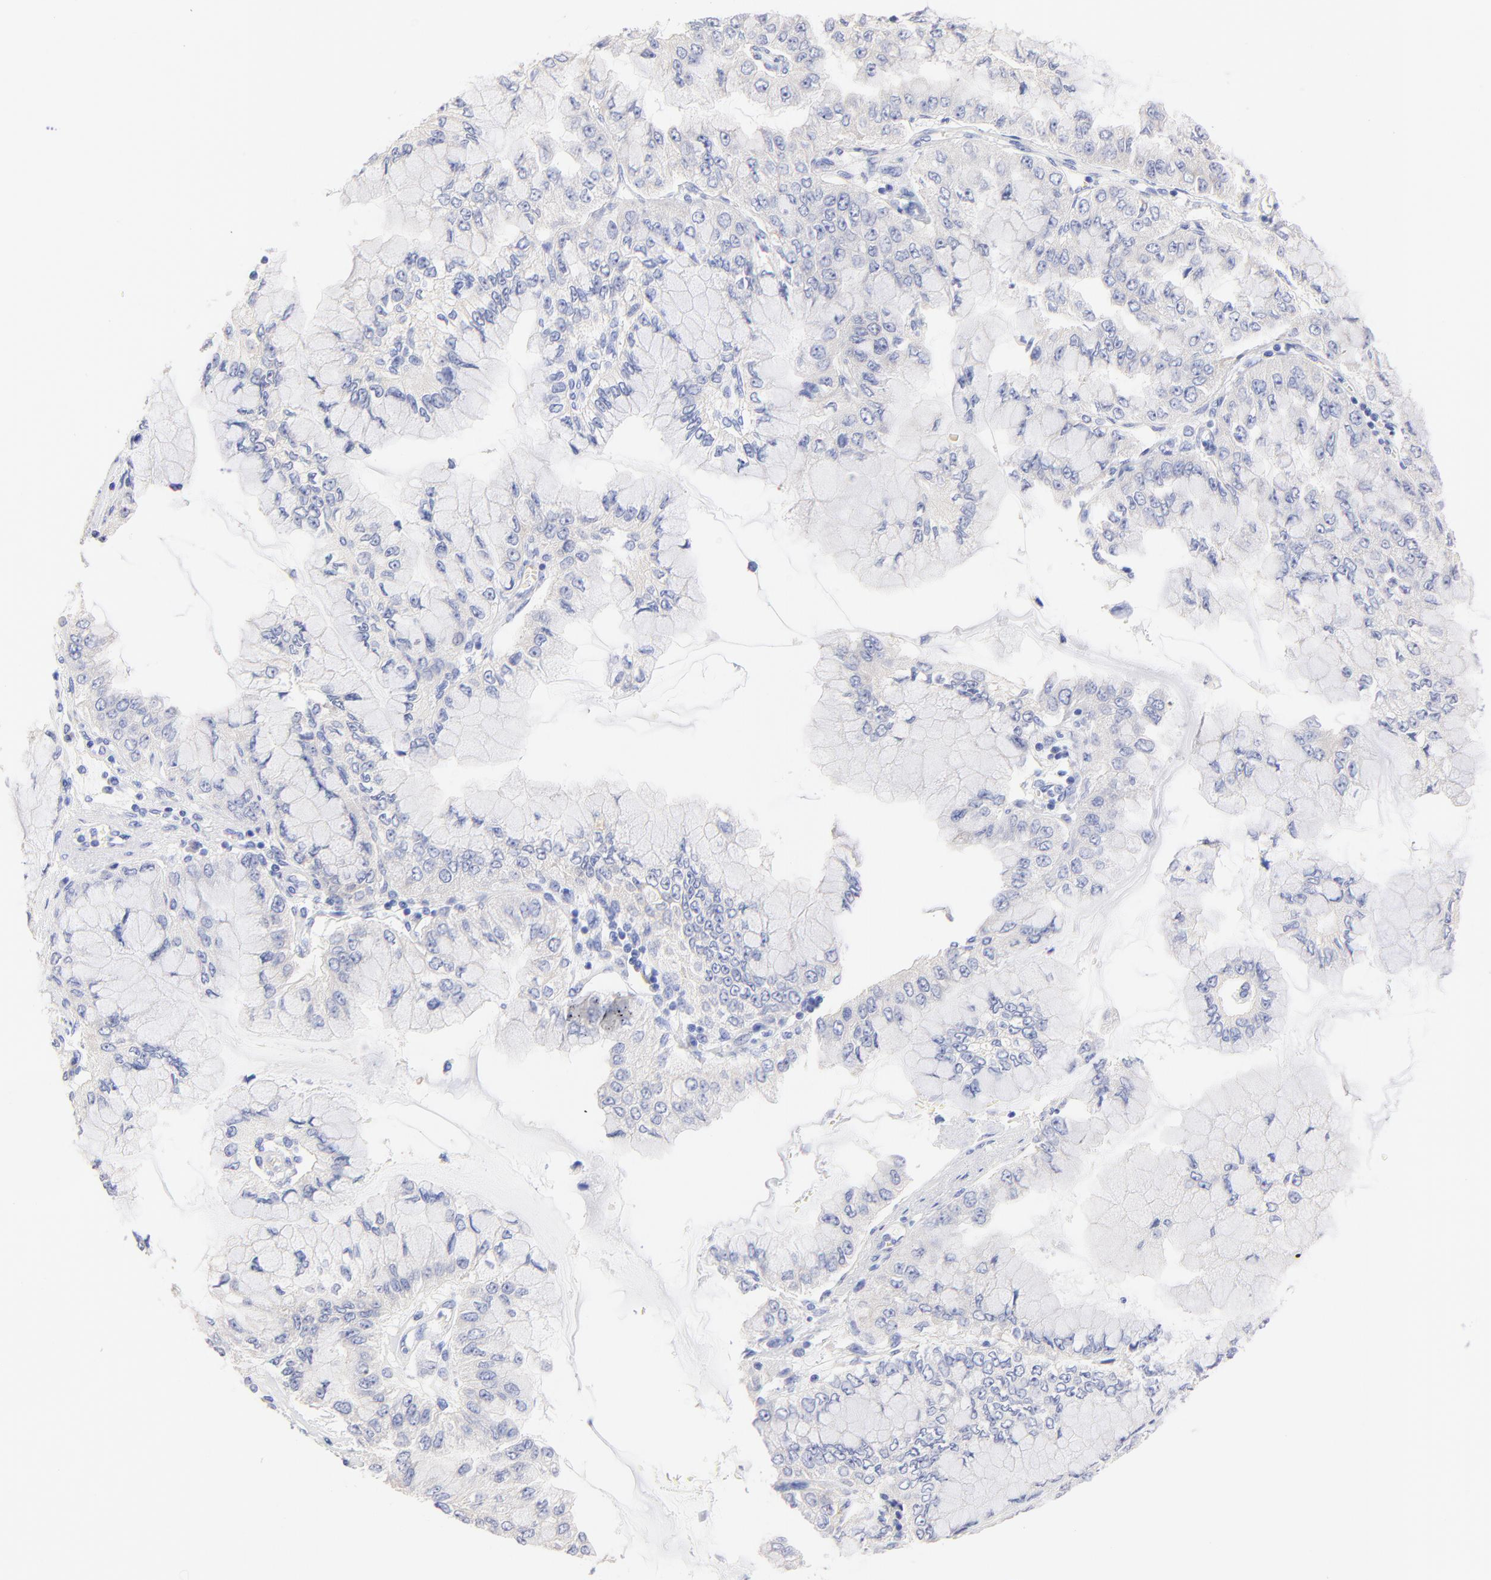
{"staining": {"intensity": "negative", "quantity": "none", "location": "none"}, "tissue": "liver cancer", "cell_type": "Tumor cells", "image_type": "cancer", "snomed": [{"axis": "morphology", "description": "Cholangiocarcinoma"}, {"axis": "topography", "description": "Liver"}], "caption": "The immunohistochemistry histopathology image has no significant expression in tumor cells of liver cancer tissue. The staining is performed using DAB (3,3'-diaminobenzidine) brown chromogen with nuclei counter-stained in using hematoxylin.", "gene": "CFAP57", "patient": {"sex": "female", "age": 79}}